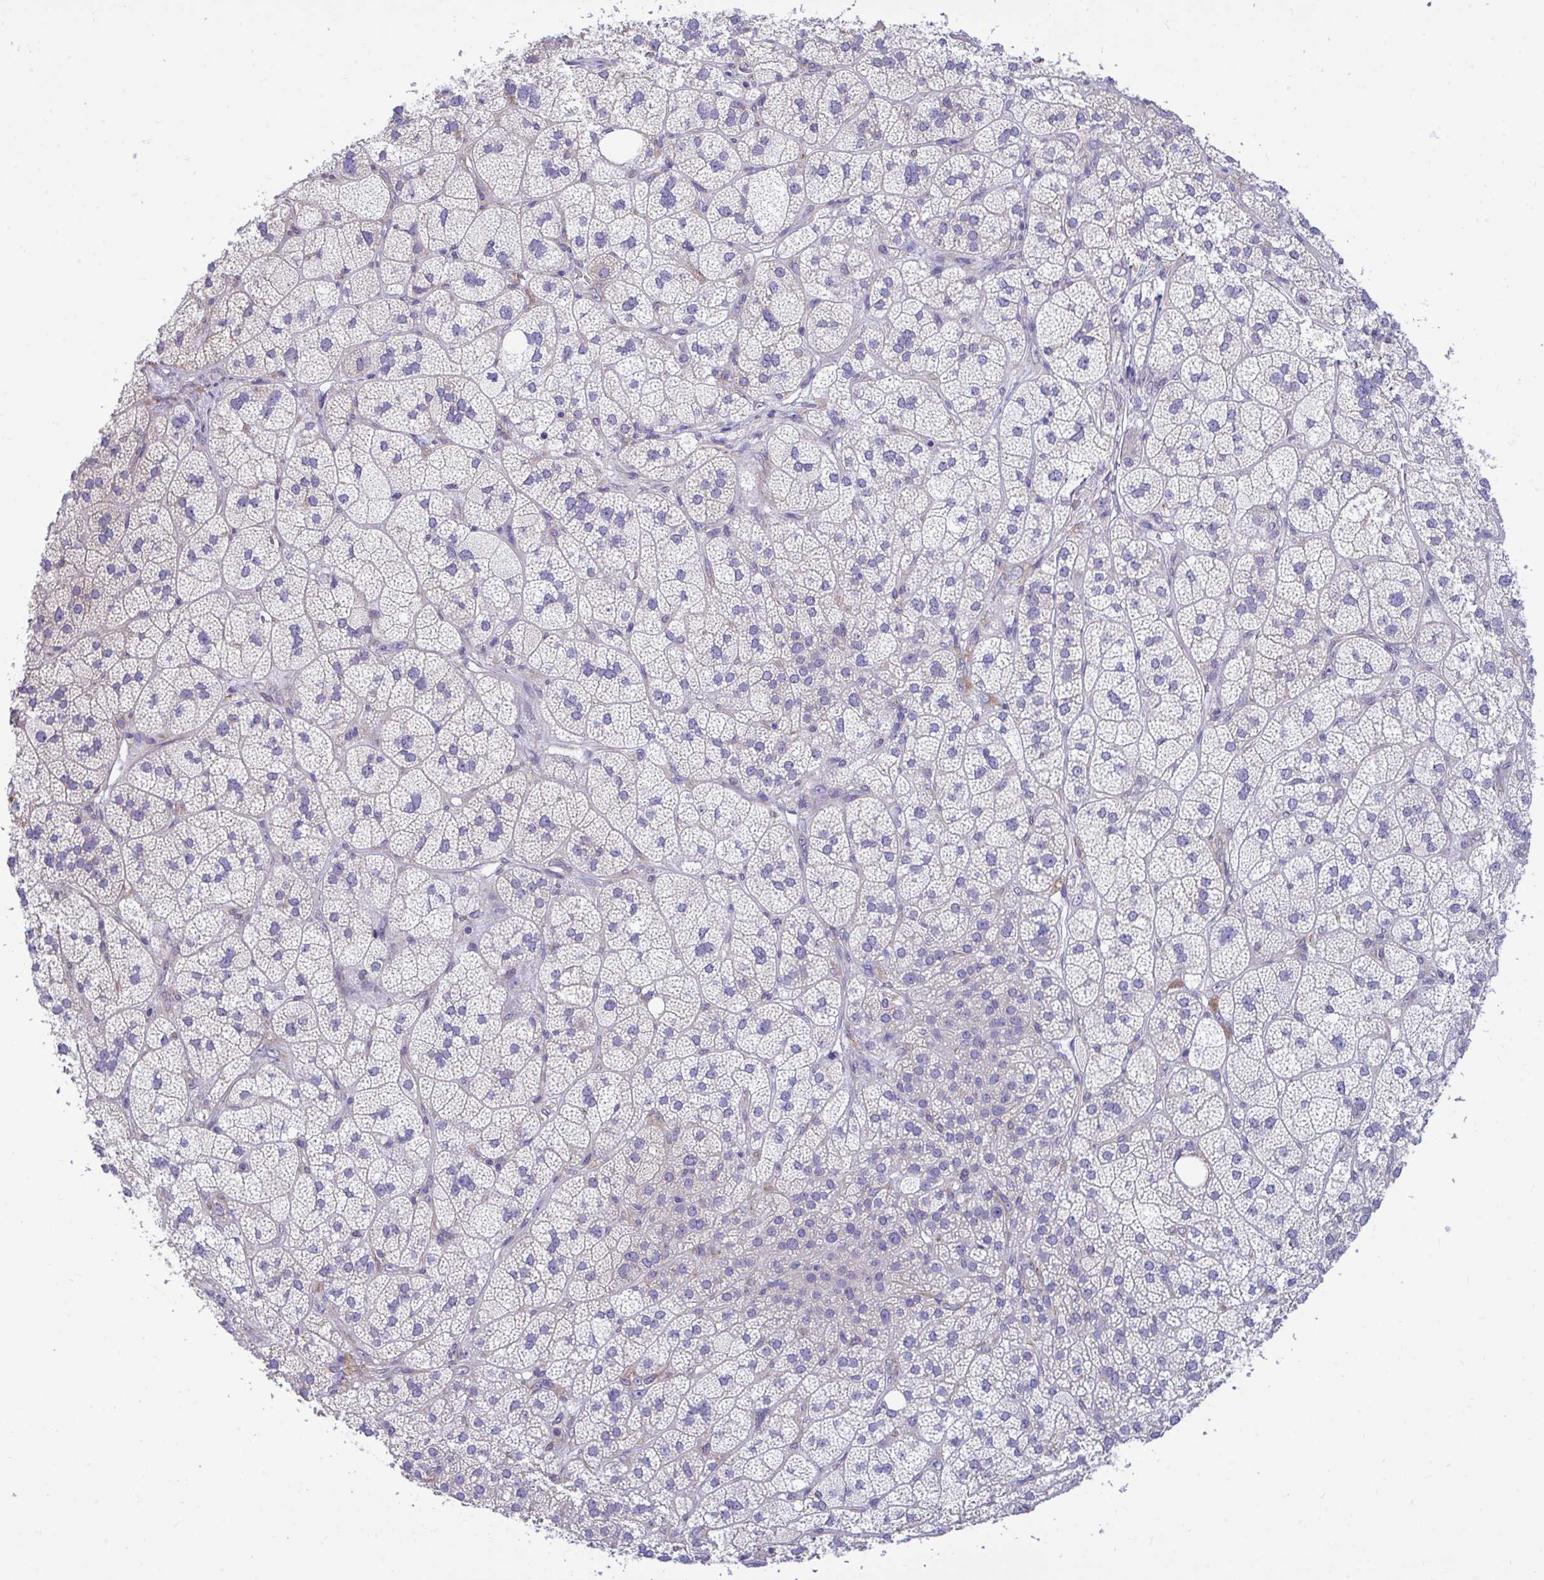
{"staining": {"intensity": "negative", "quantity": "none", "location": "none"}, "tissue": "adrenal gland", "cell_type": "Glandular cells", "image_type": "normal", "snomed": [{"axis": "morphology", "description": "Normal tissue, NOS"}, {"axis": "topography", "description": "Adrenal gland"}], "caption": "IHC micrograph of normal adrenal gland: adrenal gland stained with DAB displays no significant protein expression in glandular cells.", "gene": "PIGK", "patient": {"sex": "female", "age": 60}}